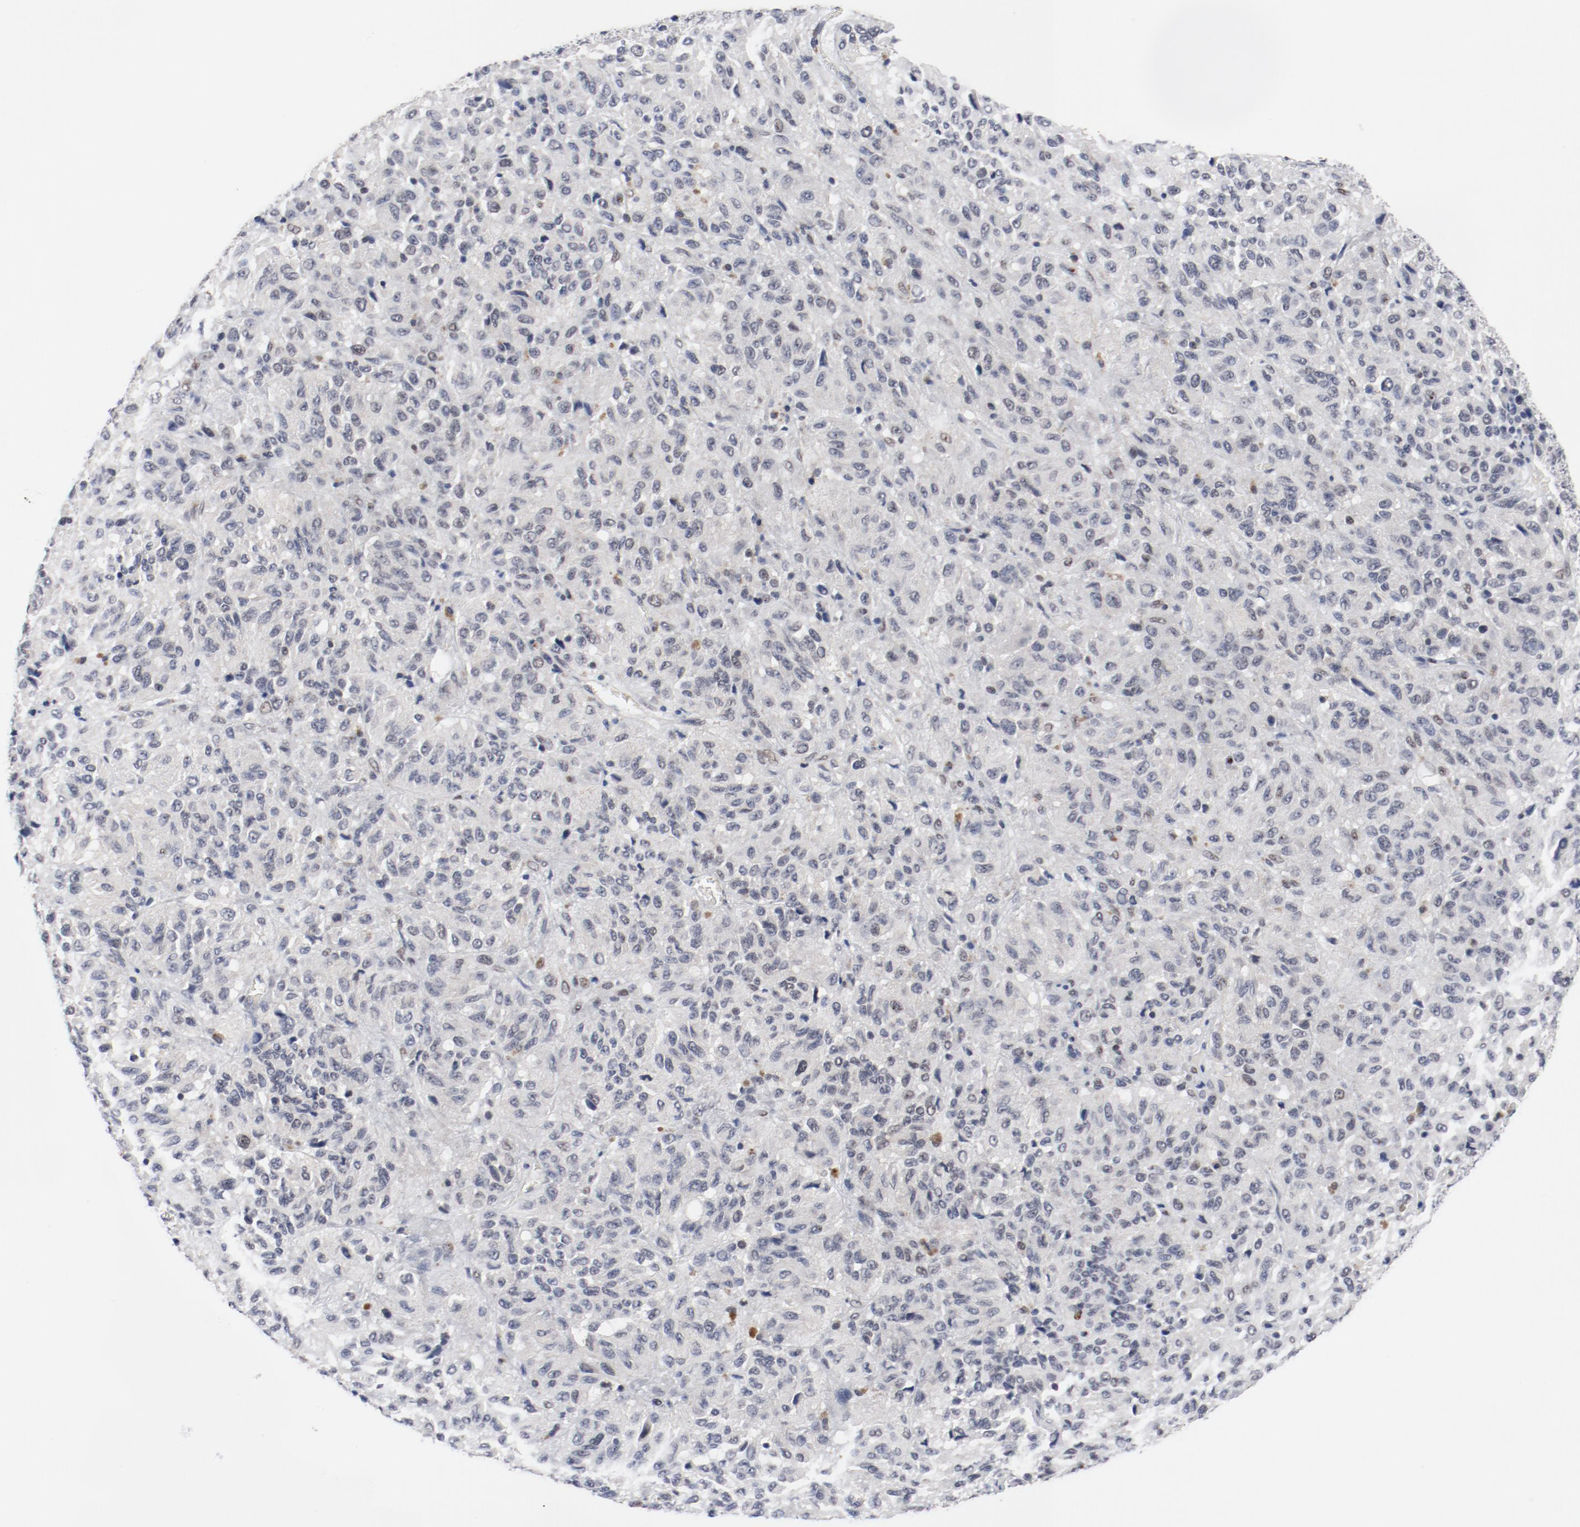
{"staining": {"intensity": "weak", "quantity": "25%-75%", "location": "nuclear"}, "tissue": "melanoma", "cell_type": "Tumor cells", "image_type": "cancer", "snomed": [{"axis": "morphology", "description": "Malignant melanoma, Metastatic site"}, {"axis": "topography", "description": "Lung"}], "caption": "A micrograph of malignant melanoma (metastatic site) stained for a protein demonstrates weak nuclear brown staining in tumor cells.", "gene": "ARNT", "patient": {"sex": "male", "age": 64}}